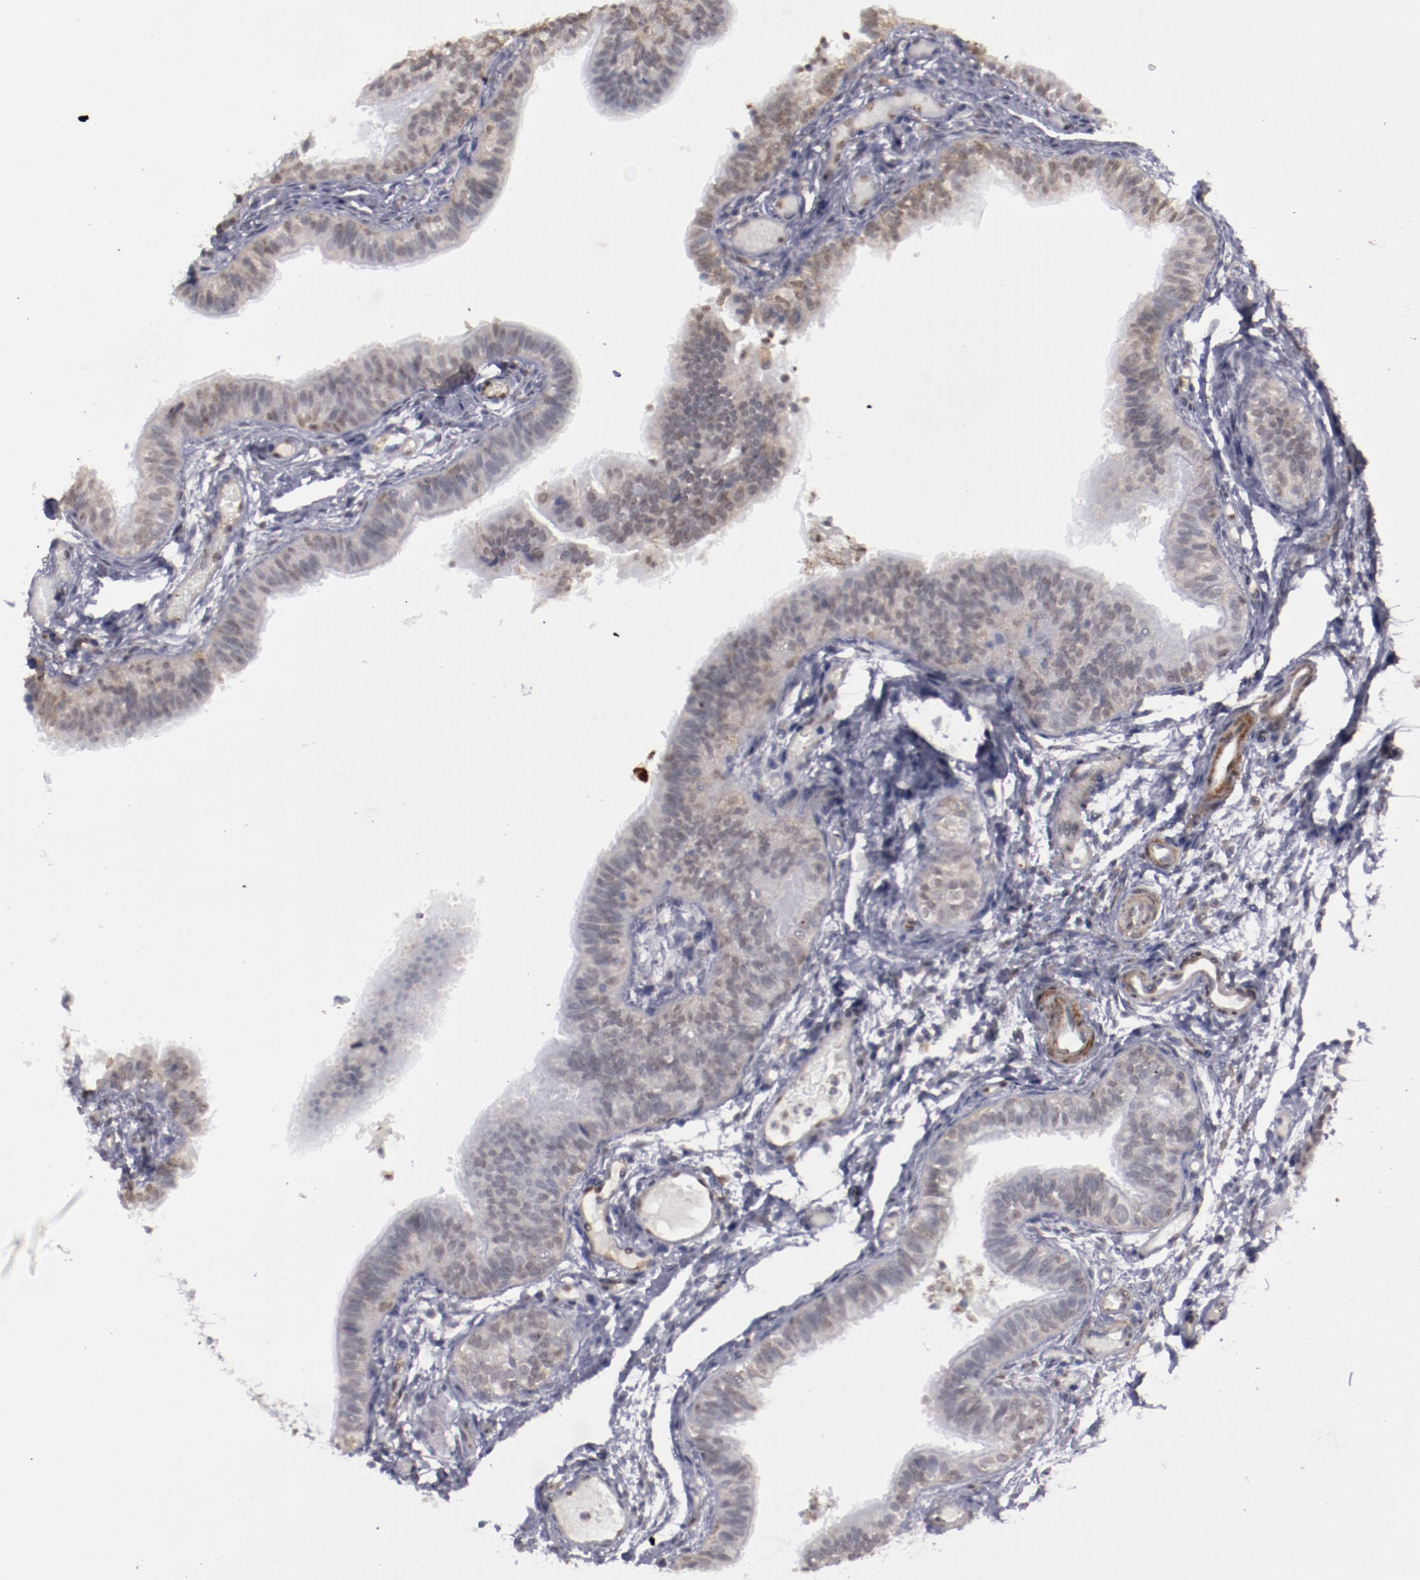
{"staining": {"intensity": "negative", "quantity": "none", "location": "none"}, "tissue": "fallopian tube", "cell_type": "Glandular cells", "image_type": "normal", "snomed": [{"axis": "morphology", "description": "Normal tissue, NOS"}, {"axis": "morphology", "description": "Dermoid, NOS"}, {"axis": "topography", "description": "Fallopian tube"}], "caption": "The immunohistochemistry (IHC) photomicrograph has no significant expression in glandular cells of fallopian tube.", "gene": "LEF1", "patient": {"sex": "female", "age": 33}}